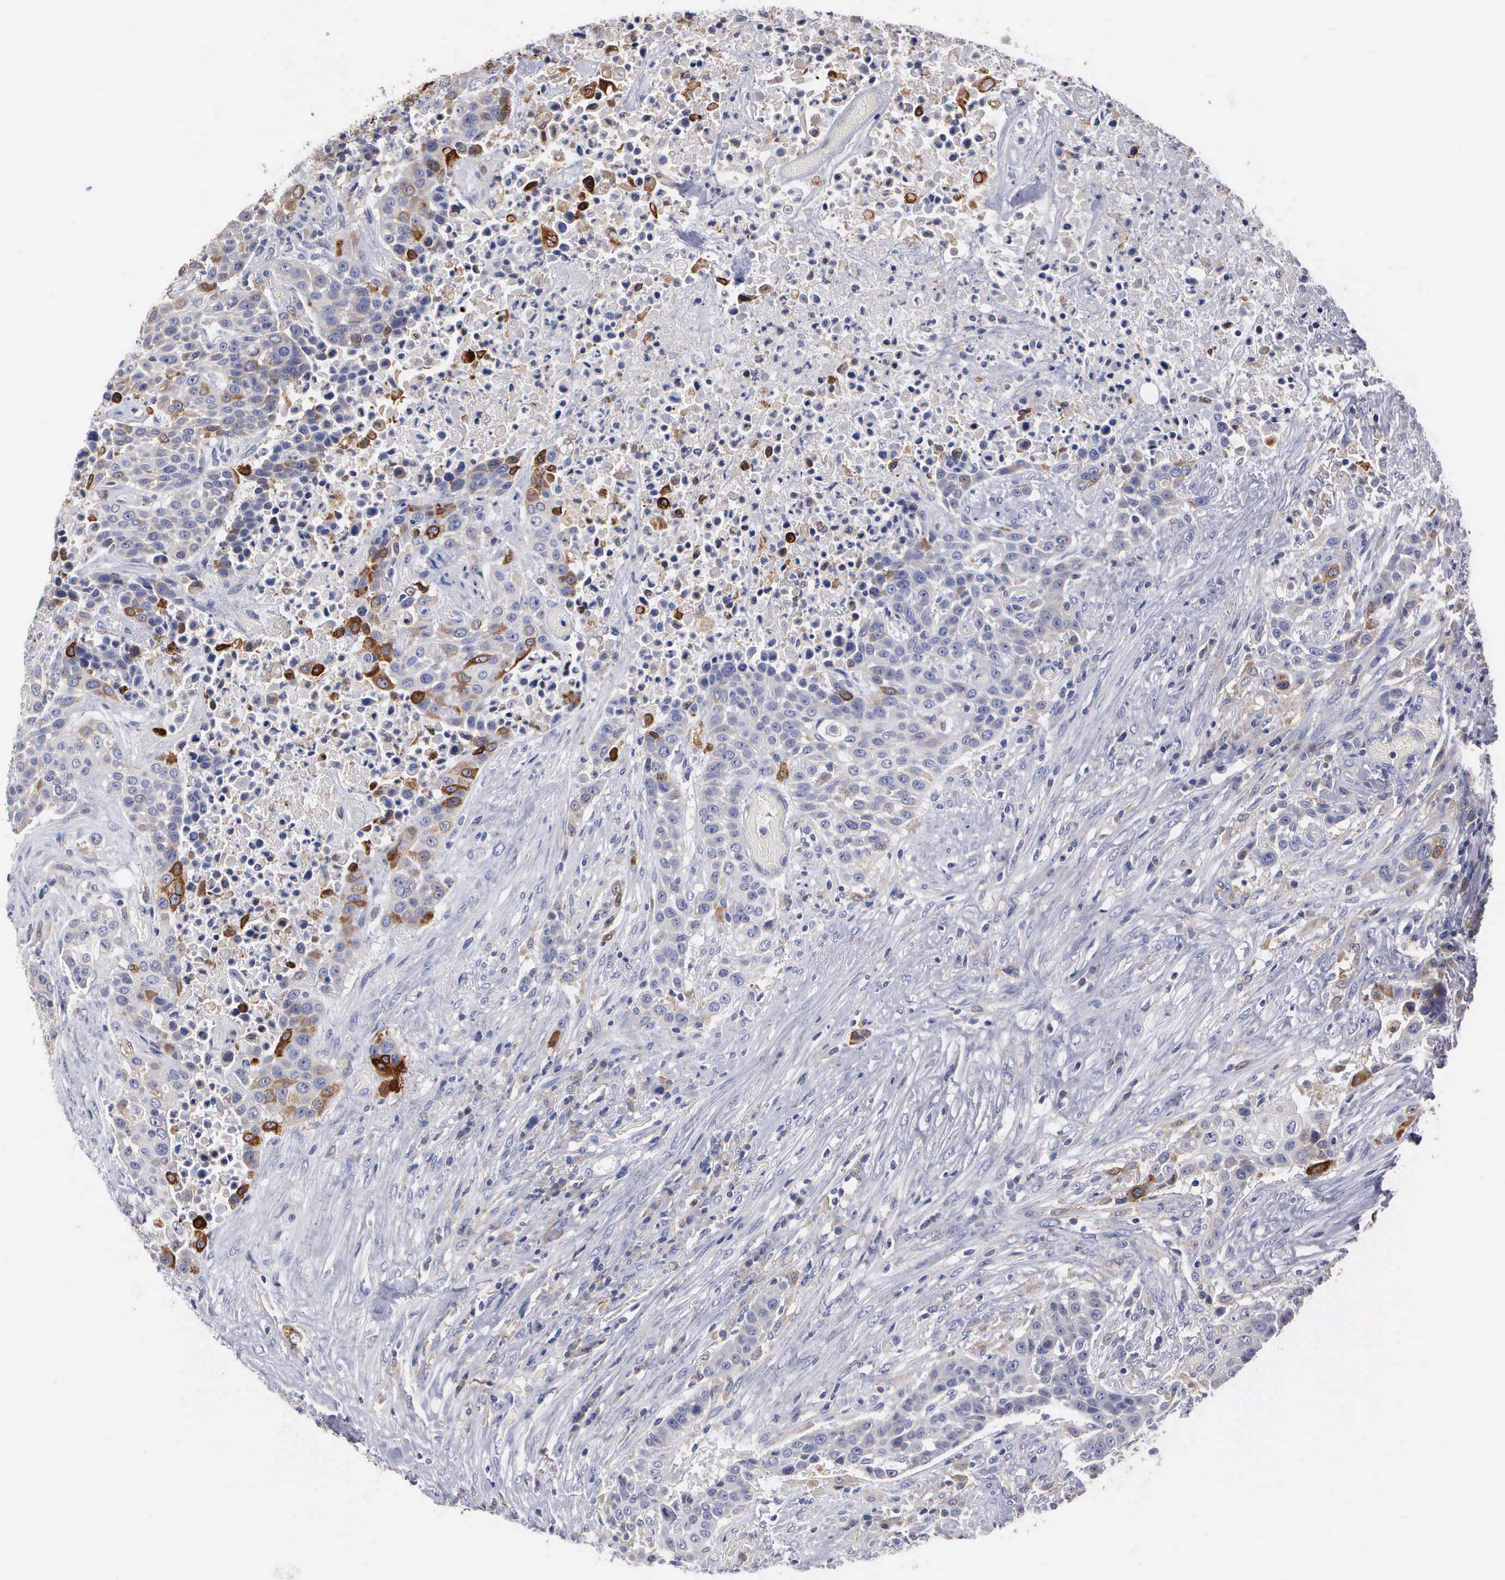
{"staining": {"intensity": "strong", "quantity": "25%-75%", "location": "cytoplasmic/membranous"}, "tissue": "urothelial cancer", "cell_type": "Tumor cells", "image_type": "cancer", "snomed": [{"axis": "morphology", "description": "Urothelial carcinoma, High grade"}, {"axis": "topography", "description": "Urinary bladder"}], "caption": "Human urothelial cancer stained for a protein (brown) demonstrates strong cytoplasmic/membranous positive expression in about 25%-75% of tumor cells.", "gene": "PTGS2", "patient": {"sex": "male", "age": 74}}